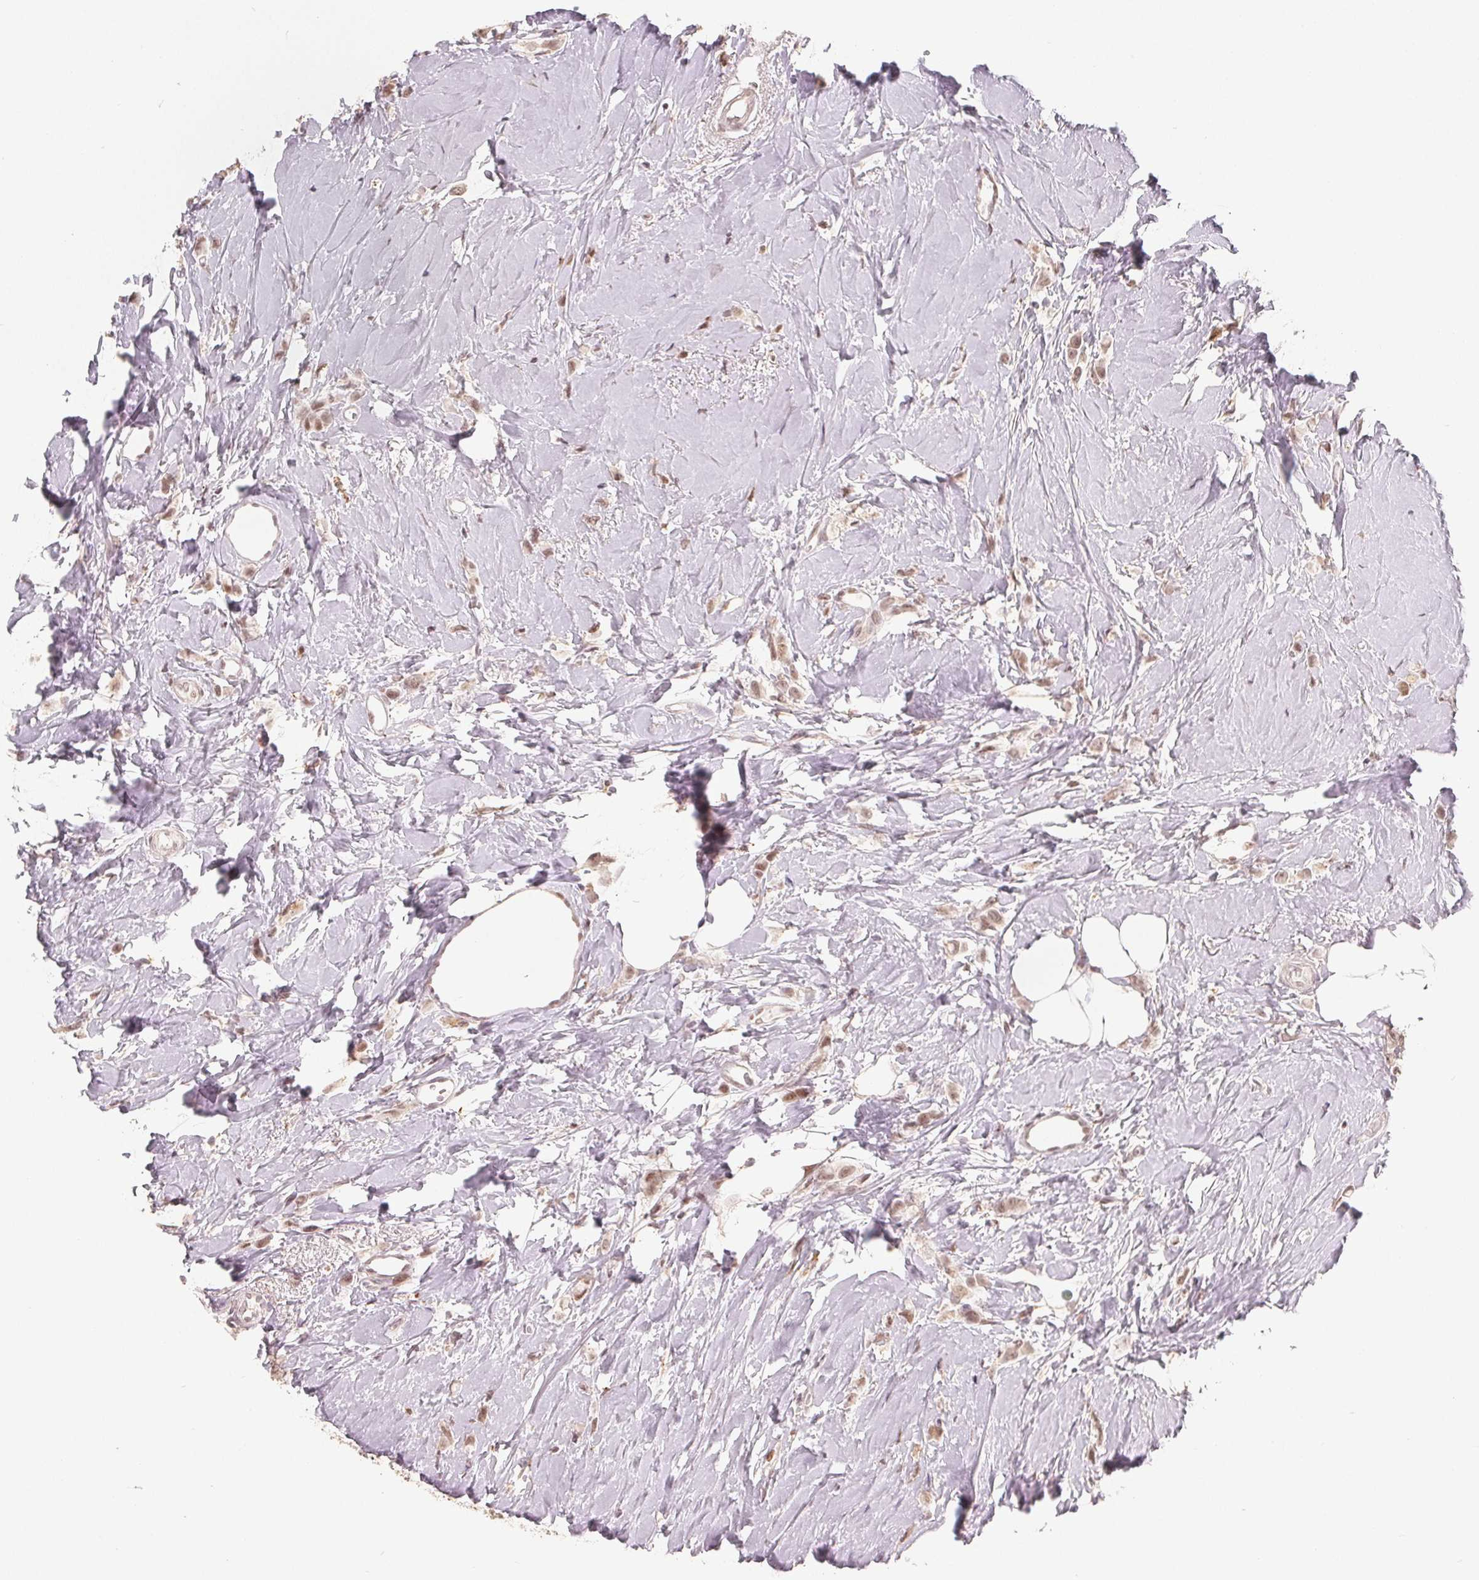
{"staining": {"intensity": "weak", "quantity": ">75%", "location": "nuclear"}, "tissue": "breast cancer", "cell_type": "Tumor cells", "image_type": "cancer", "snomed": [{"axis": "morphology", "description": "Lobular carcinoma"}, {"axis": "topography", "description": "Breast"}], "caption": "A brown stain labels weak nuclear staining of a protein in breast lobular carcinoma tumor cells.", "gene": "CCDC138", "patient": {"sex": "female", "age": 66}}